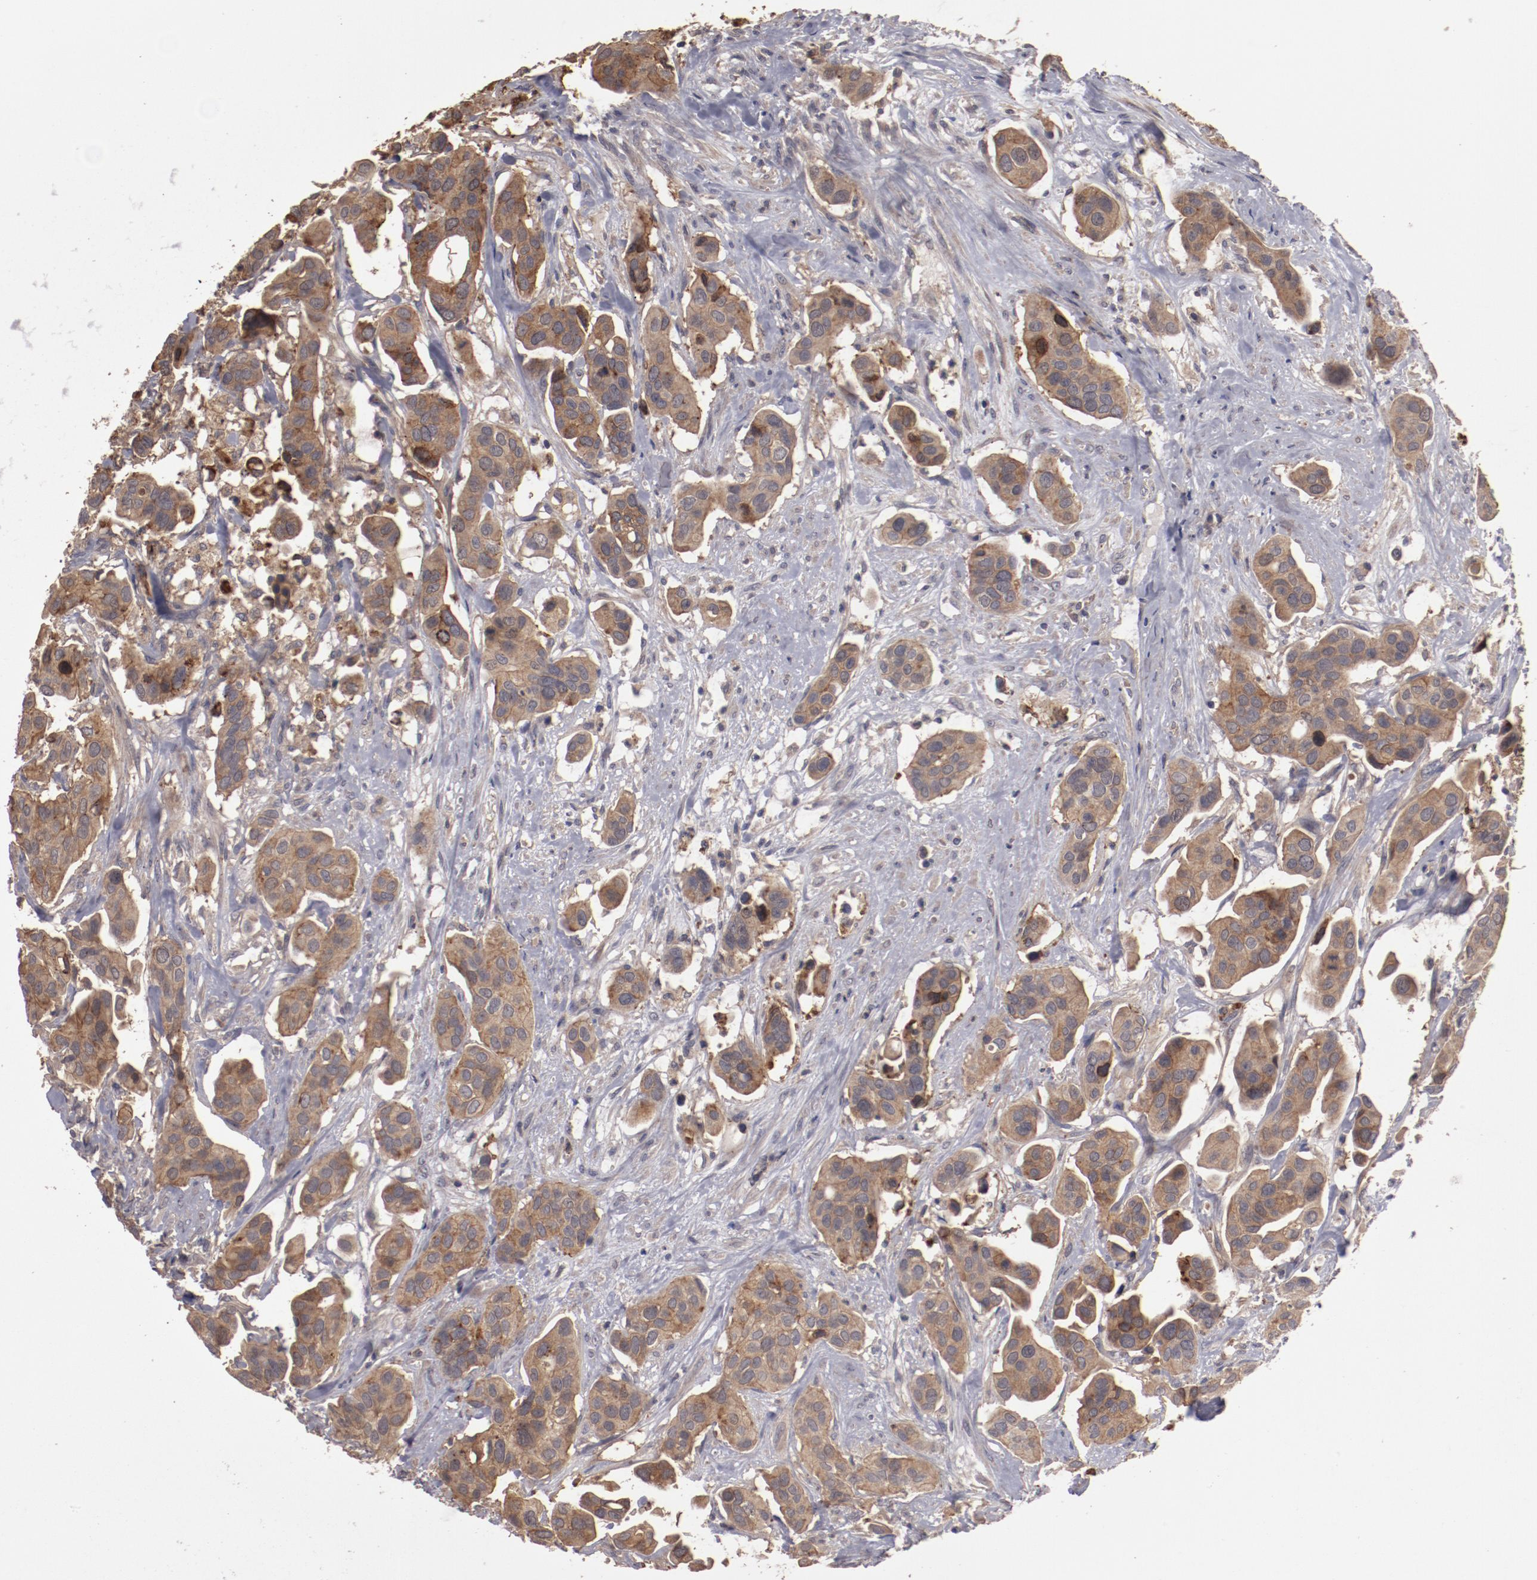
{"staining": {"intensity": "strong", "quantity": ">75%", "location": "cytoplasmic/membranous"}, "tissue": "urothelial cancer", "cell_type": "Tumor cells", "image_type": "cancer", "snomed": [{"axis": "morphology", "description": "Adenocarcinoma, NOS"}, {"axis": "topography", "description": "Urinary bladder"}], "caption": "Immunohistochemistry (IHC) (DAB (3,3'-diaminobenzidine)) staining of urothelial cancer reveals strong cytoplasmic/membranous protein expression in about >75% of tumor cells.", "gene": "LRRC75B", "patient": {"sex": "male", "age": 61}}